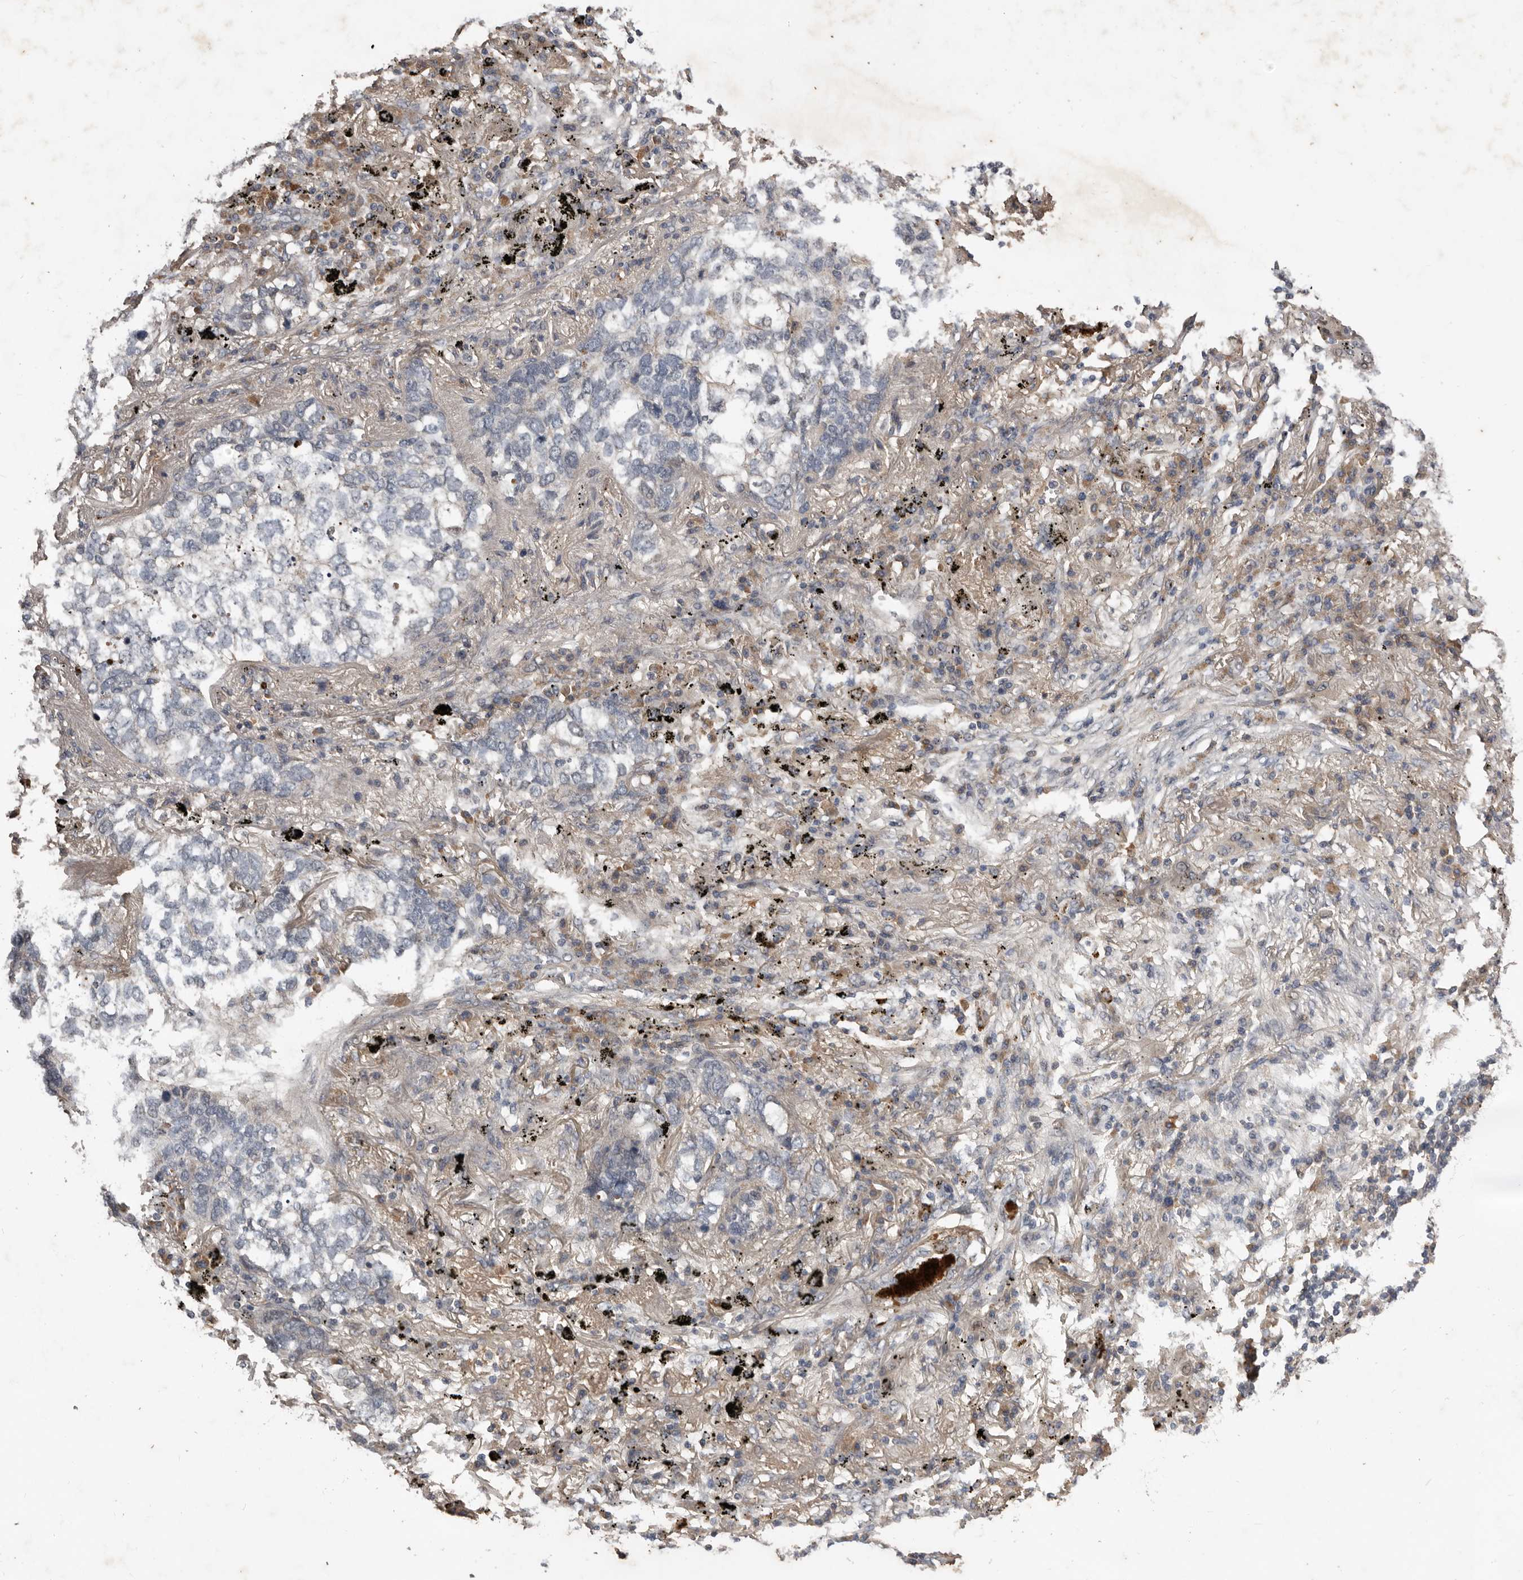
{"staining": {"intensity": "negative", "quantity": "none", "location": "none"}, "tissue": "lung cancer", "cell_type": "Tumor cells", "image_type": "cancer", "snomed": [{"axis": "morphology", "description": "Squamous cell carcinoma, NOS"}, {"axis": "topography", "description": "Lung"}], "caption": "Lung cancer was stained to show a protein in brown. There is no significant positivity in tumor cells. (DAB immunohistochemistry (IHC) with hematoxylin counter stain).", "gene": "NMUR1", "patient": {"sex": "female", "age": 63}}